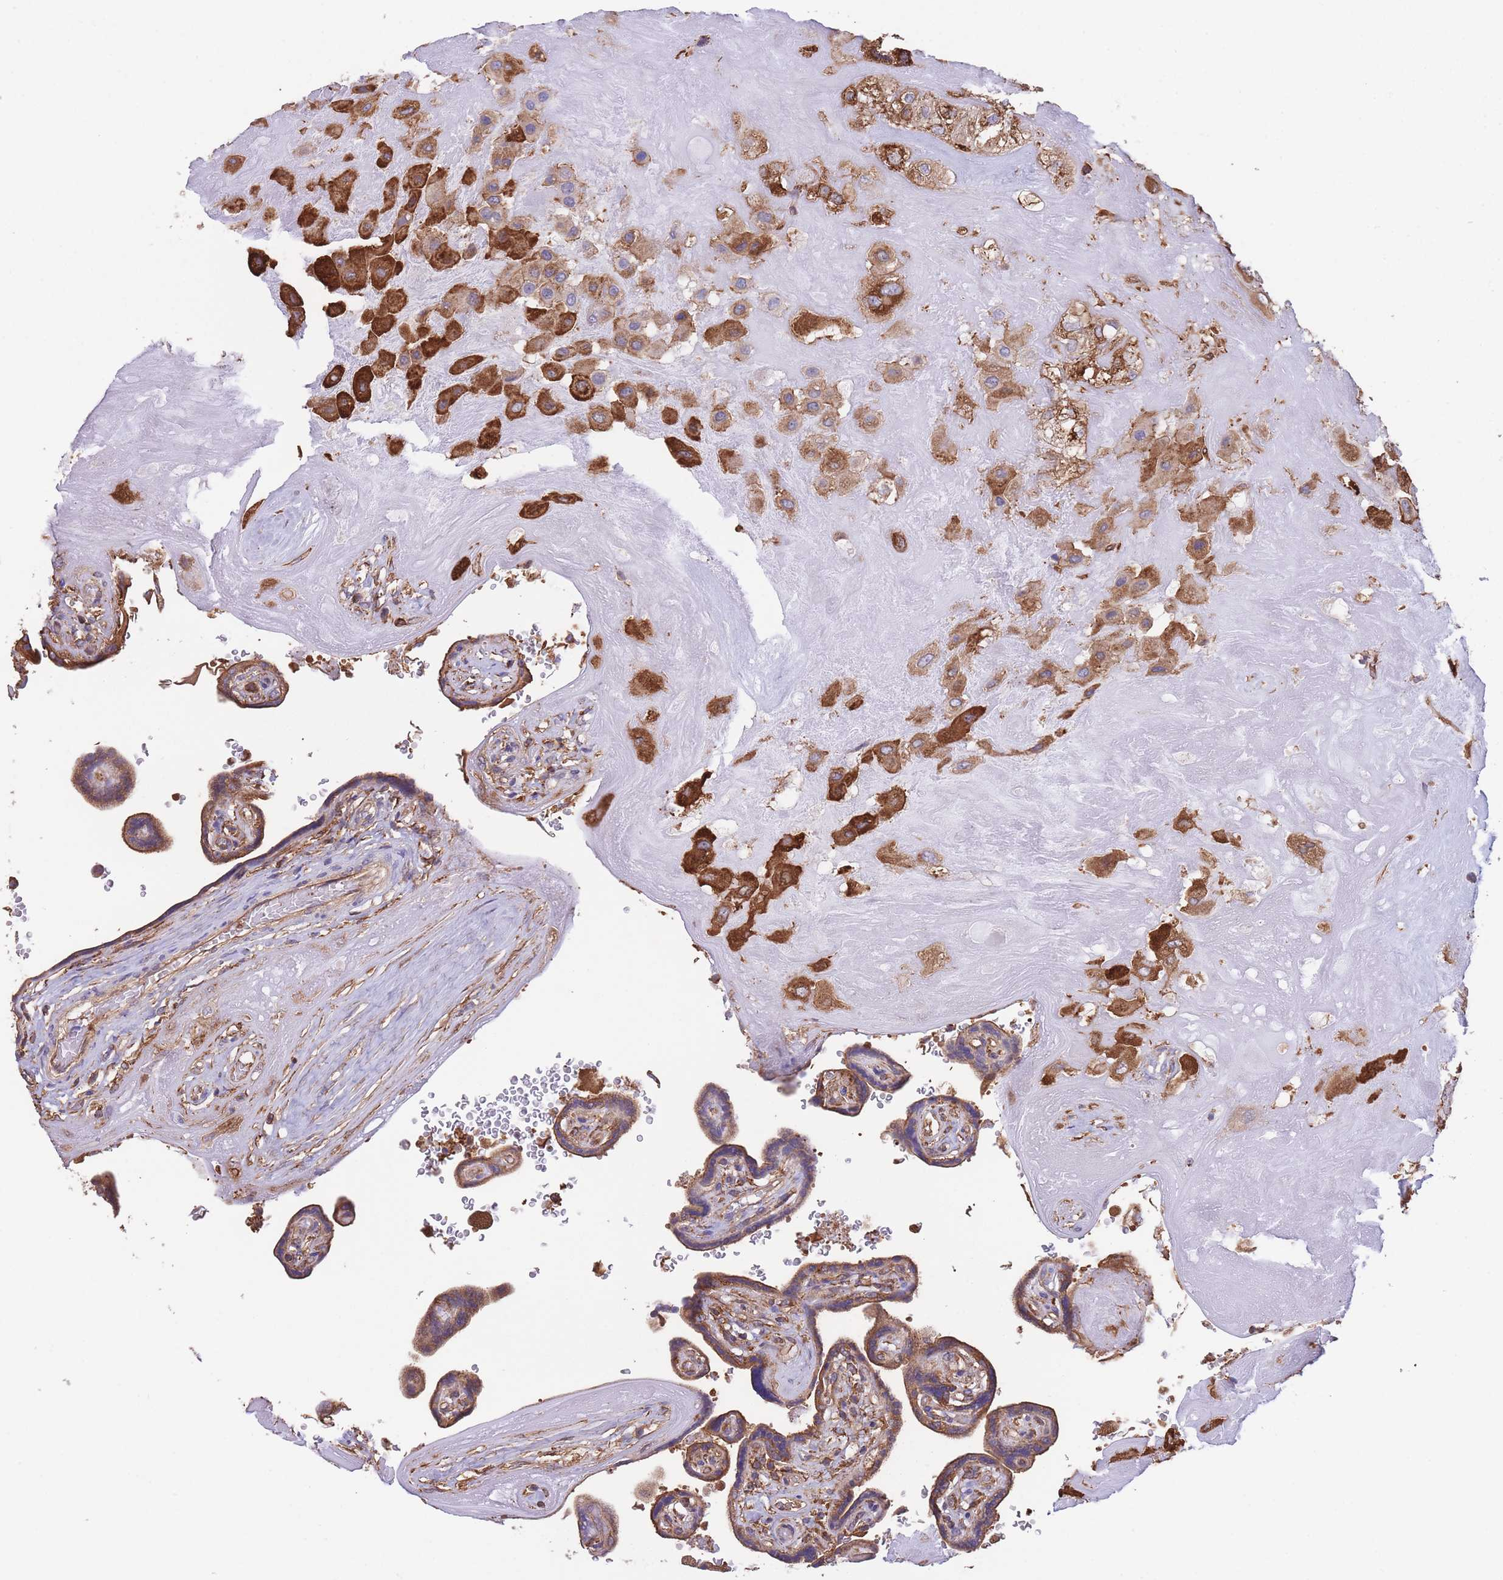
{"staining": {"intensity": "strong", "quantity": ">75%", "location": "cytoplasmic/membranous"}, "tissue": "placenta", "cell_type": "Decidual cells", "image_type": "normal", "snomed": [{"axis": "morphology", "description": "Normal tissue, NOS"}, {"axis": "topography", "description": "Placenta"}], "caption": "The micrograph demonstrates staining of benign placenta, revealing strong cytoplasmic/membranous protein staining (brown color) within decidual cells.", "gene": "LRRN4CL", "patient": {"sex": "female", "age": 32}}